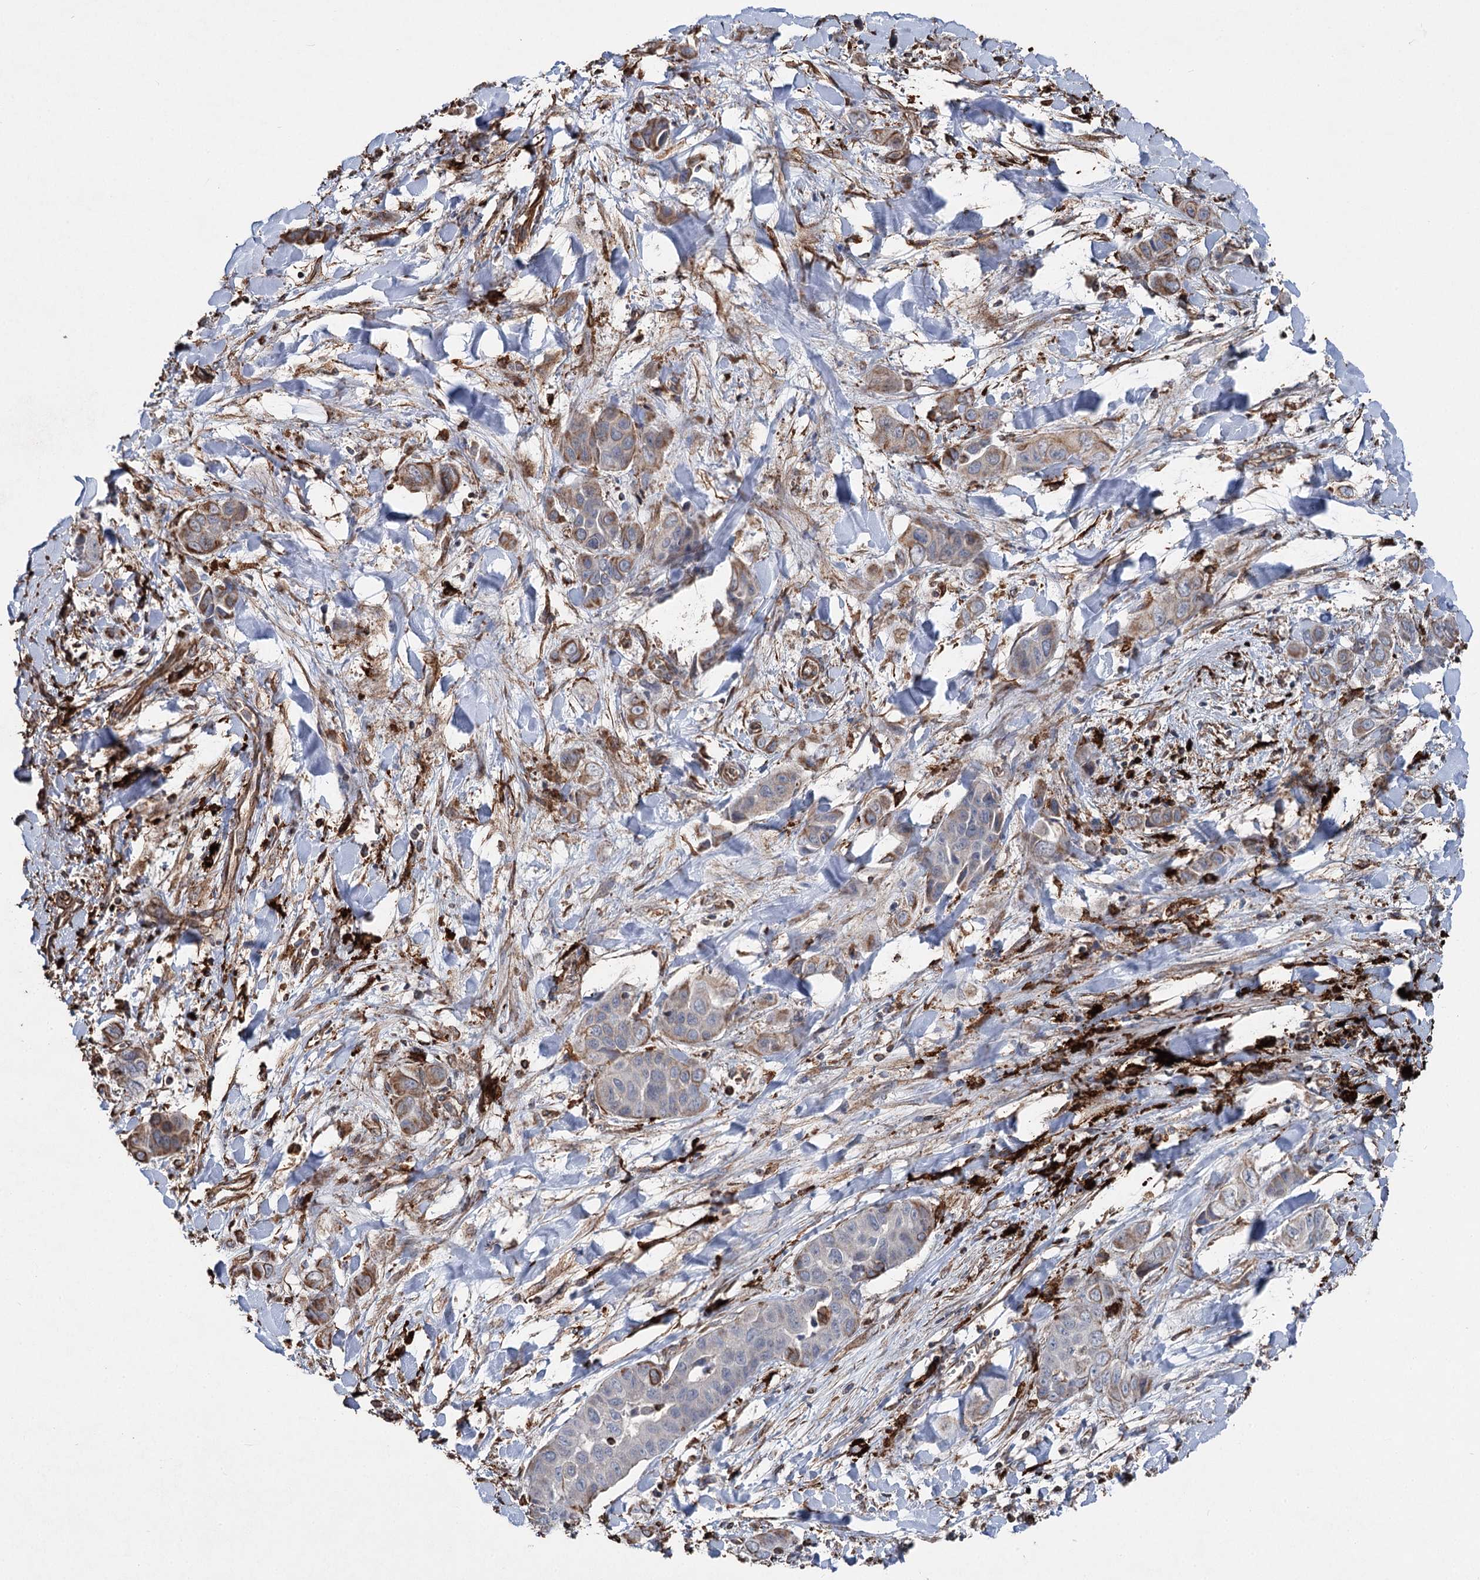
{"staining": {"intensity": "moderate", "quantity": "<25%", "location": "cytoplasmic/membranous"}, "tissue": "liver cancer", "cell_type": "Tumor cells", "image_type": "cancer", "snomed": [{"axis": "morphology", "description": "Cholangiocarcinoma"}, {"axis": "topography", "description": "Liver"}], "caption": "This photomicrograph shows immunohistochemistry (IHC) staining of liver cancer (cholangiocarcinoma), with low moderate cytoplasmic/membranous positivity in approximately <25% of tumor cells.", "gene": "CLEC4M", "patient": {"sex": "female", "age": 52}}